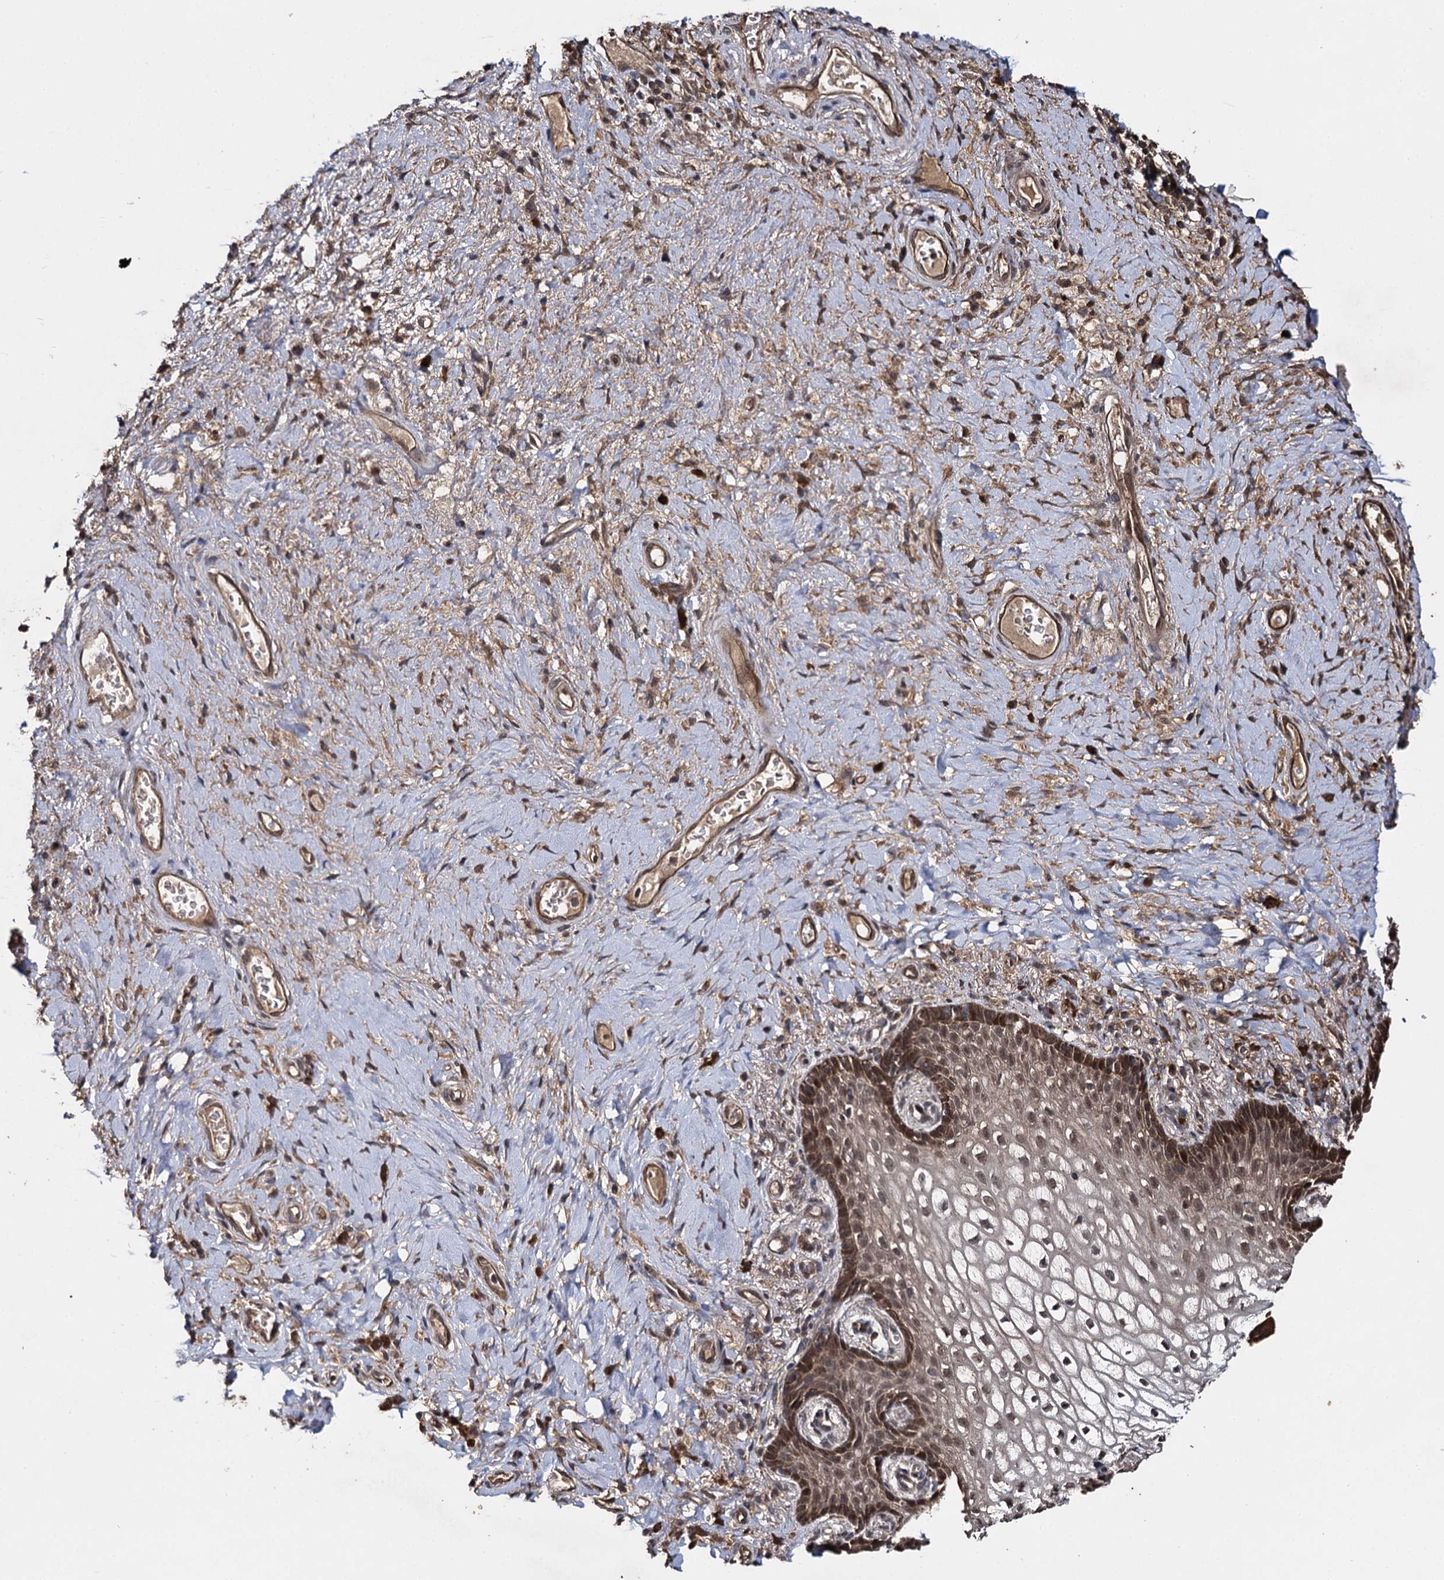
{"staining": {"intensity": "strong", "quantity": "25%-75%", "location": "cytoplasmic/membranous,nuclear"}, "tissue": "vagina", "cell_type": "Squamous epithelial cells", "image_type": "normal", "snomed": [{"axis": "morphology", "description": "Normal tissue, NOS"}, {"axis": "topography", "description": "Vagina"}], "caption": "A high amount of strong cytoplasmic/membranous,nuclear positivity is identified in approximately 25%-75% of squamous epithelial cells in normal vagina. The staining was performed using DAB, with brown indicating positive protein expression. Nuclei are stained blue with hematoxylin.", "gene": "SLC46A3", "patient": {"sex": "female", "age": 60}}